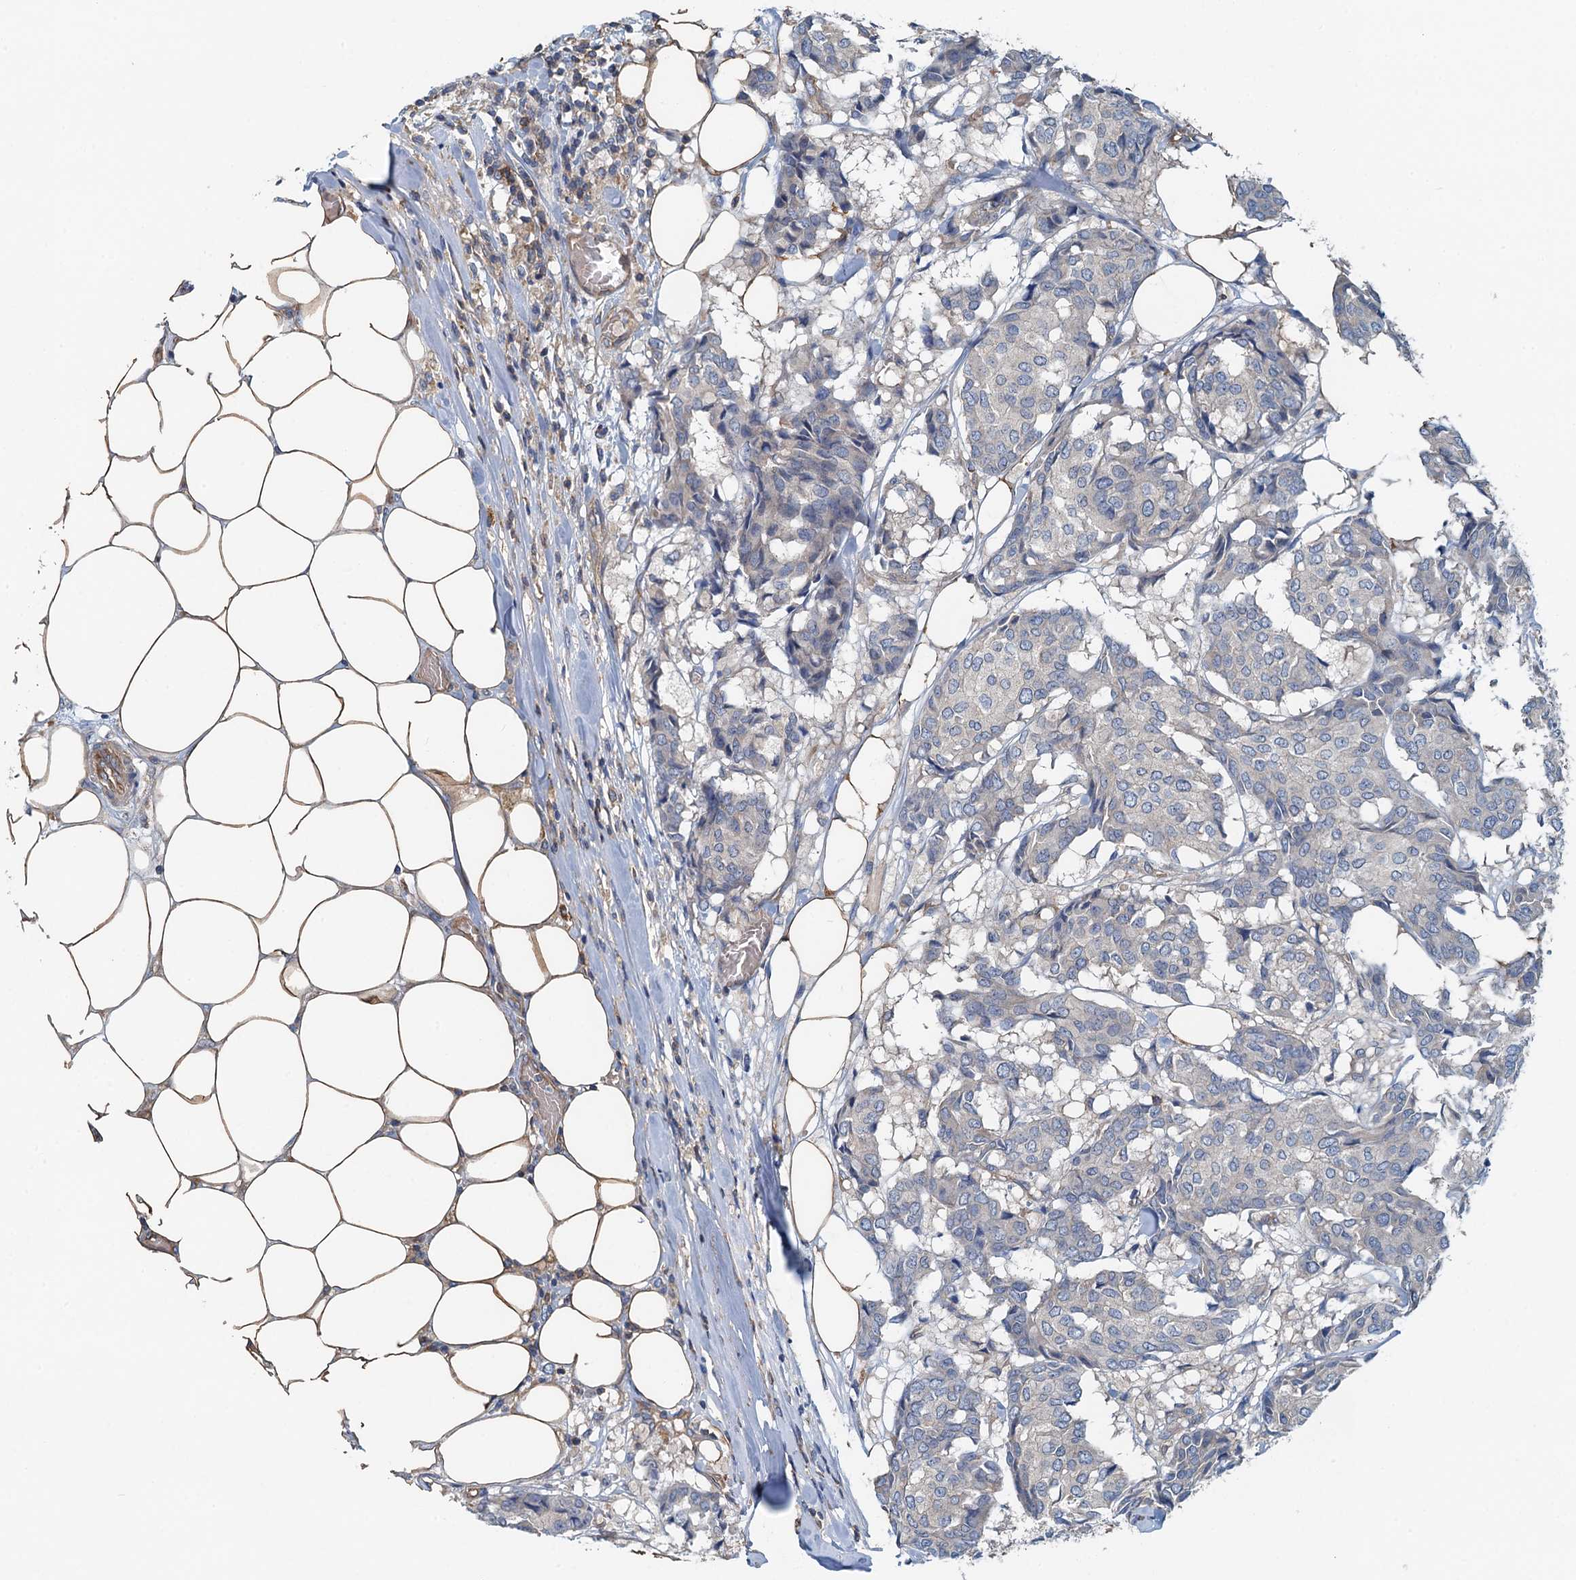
{"staining": {"intensity": "negative", "quantity": "none", "location": "none"}, "tissue": "breast cancer", "cell_type": "Tumor cells", "image_type": "cancer", "snomed": [{"axis": "morphology", "description": "Duct carcinoma"}, {"axis": "topography", "description": "Breast"}], "caption": "This image is of infiltrating ductal carcinoma (breast) stained with immunohistochemistry to label a protein in brown with the nuclei are counter-stained blue. There is no staining in tumor cells.", "gene": "ROGDI", "patient": {"sex": "female", "age": 75}}